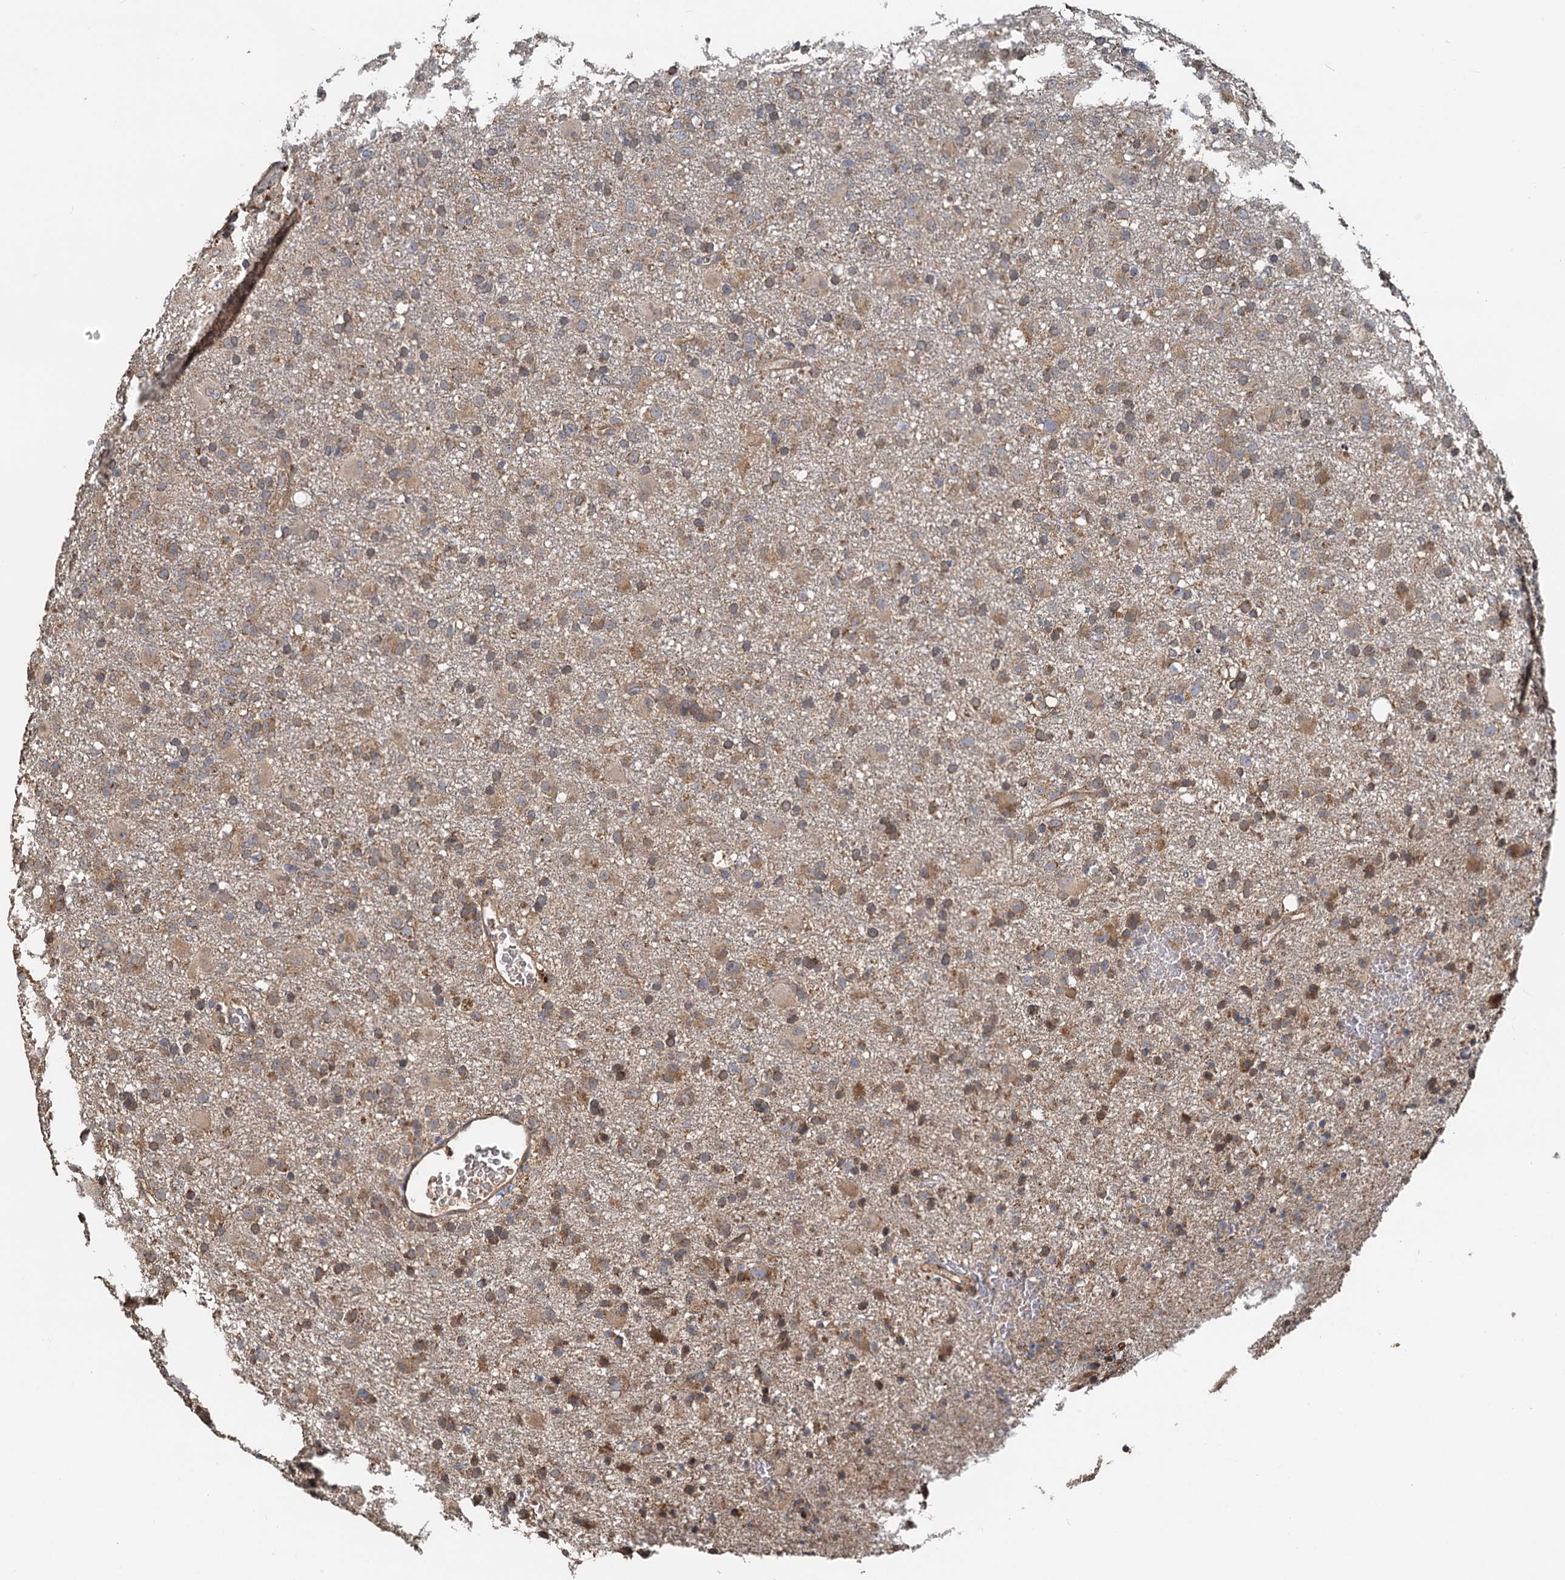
{"staining": {"intensity": "moderate", "quantity": "<25%", "location": "cytoplasmic/membranous"}, "tissue": "glioma", "cell_type": "Tumor cells", "image_type": "cancer", "snomed": [{"axis": "morphology", "description": "Glioma, malignant, Low grade"}, {"axis": "topography", "description": "Brain"}], "caption": "A micrograph of human glioma stained for a protein demonstrates moderate cytoplasmic/membranous brown staining in tumor cells.", "gene": "HYI", "patient": {"sex": "male", "age": 65}}